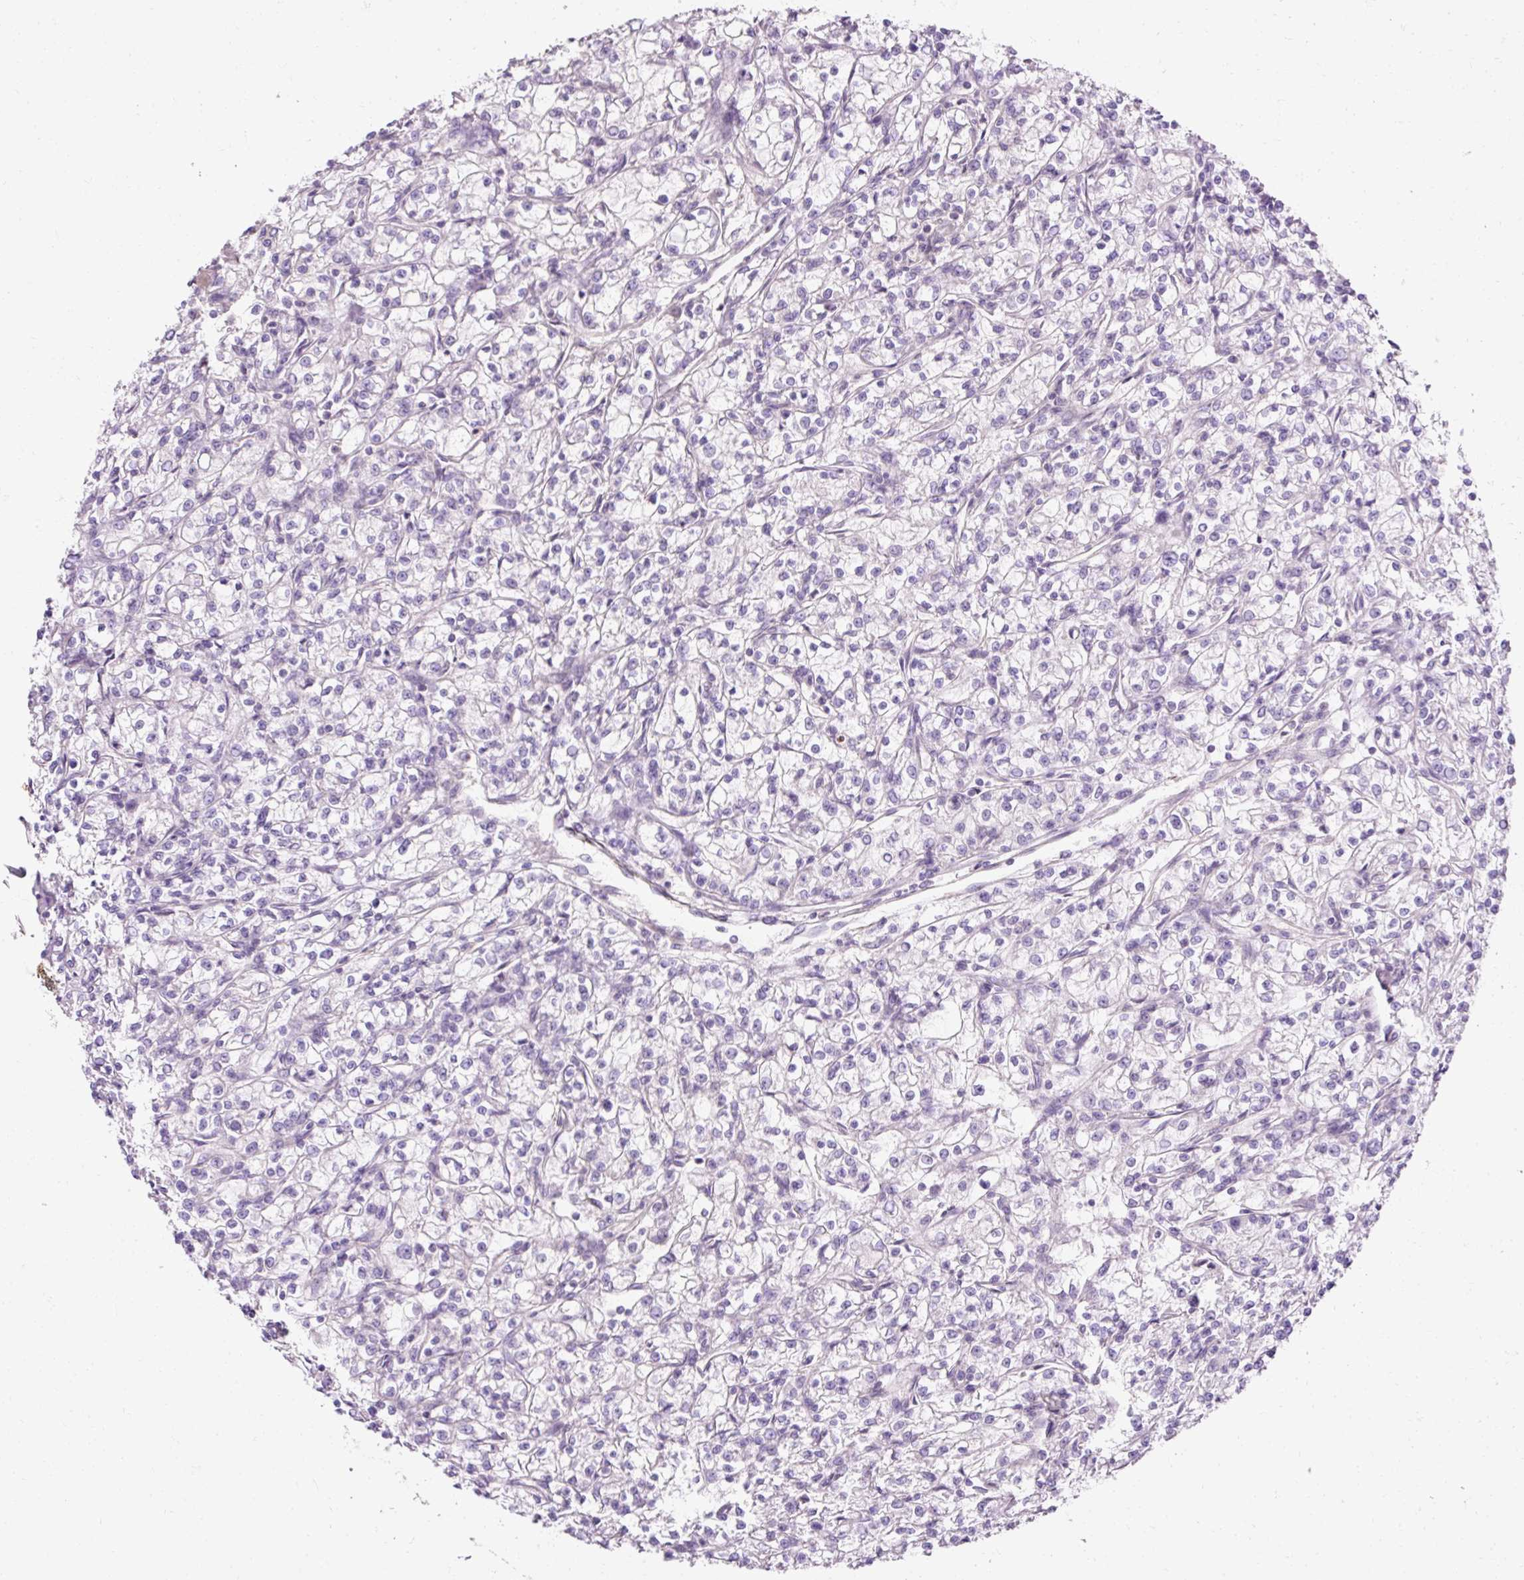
{"staining": {"intensity": "negative", "quantity": "none", "location": "none"}, "tissue": "renal cancer", "cell_type": "Tumor cells", "image_type": "cancer", "snomed": [{"axis": "morphology", "description": "Adenocarcinoma, NOS"}, {"axis": "topography", "description": "Kidney"}], "caption": "DAB immunohistochemical staining of adenocarcinoma (renal) demonstrates no significant staining in tumor cells. The staining is performed using DAB brown chromogen with nuclei counter-stained in using hematoxylin.", "gene": "ZNF610", "patient": {"sex": "female", "age": 59}}